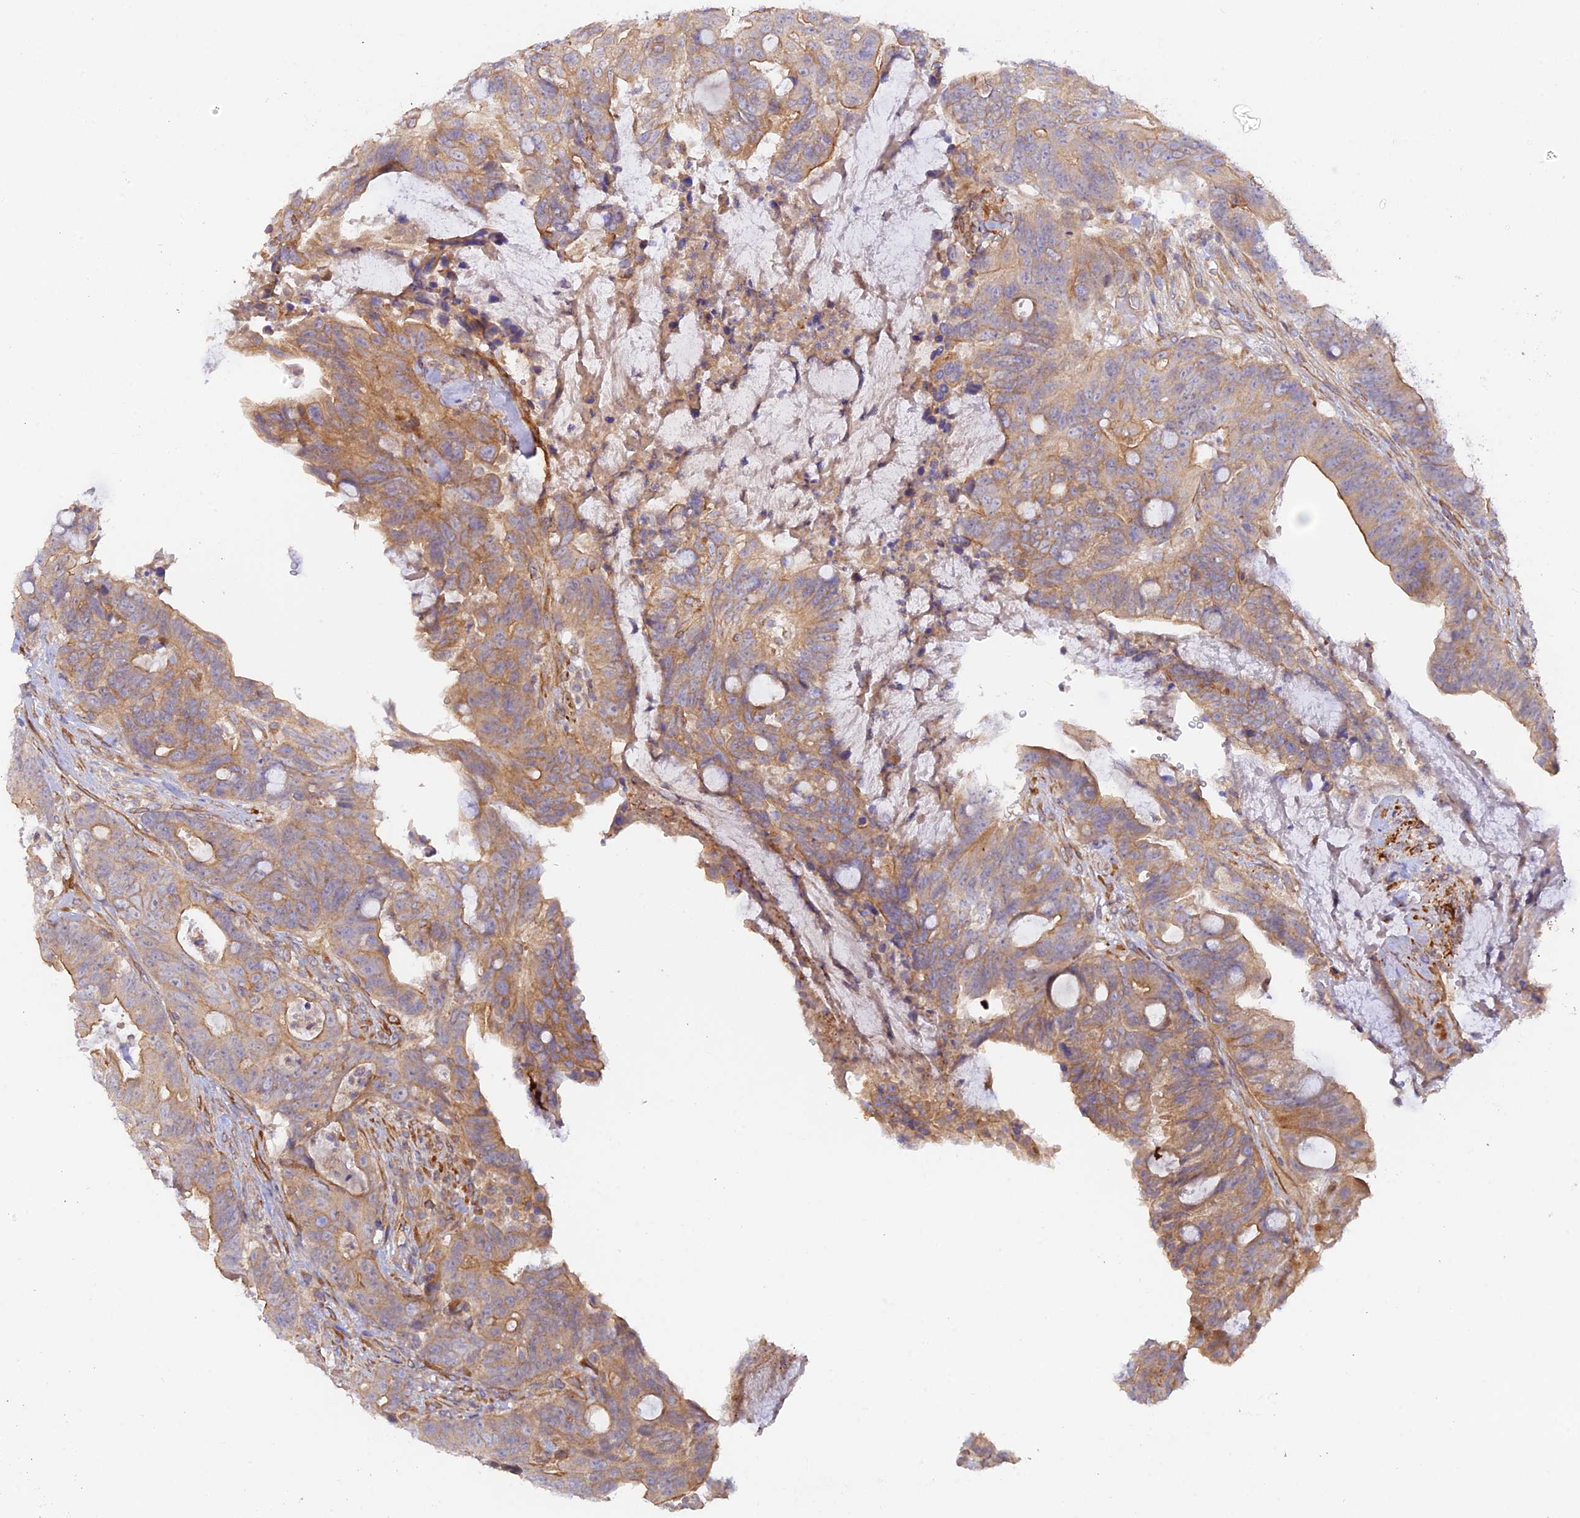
{"staining": {"intensity": "moderate", "quantity": "25%-75%", "location": "cytoplasmic/membranous"}, "tissue": "colorectal cancer", "cell_type": "Tumor cells", "image_type": "cancer", "snomed": [{"axis": "morphology", "description": "Adenocarcinoma, NOS"}, {"axis": "topography", "description": "Colon"}], "caption": "A high-resolution micrograph shows IHC staining of colorectal cancer (adenocarcinoma), which reveals moderate cytoplasmic/membranous staining in about 25%-75% of tumor cells.", "gene": "MYO9A", "patient": {"sex": "female", "age": 82}}